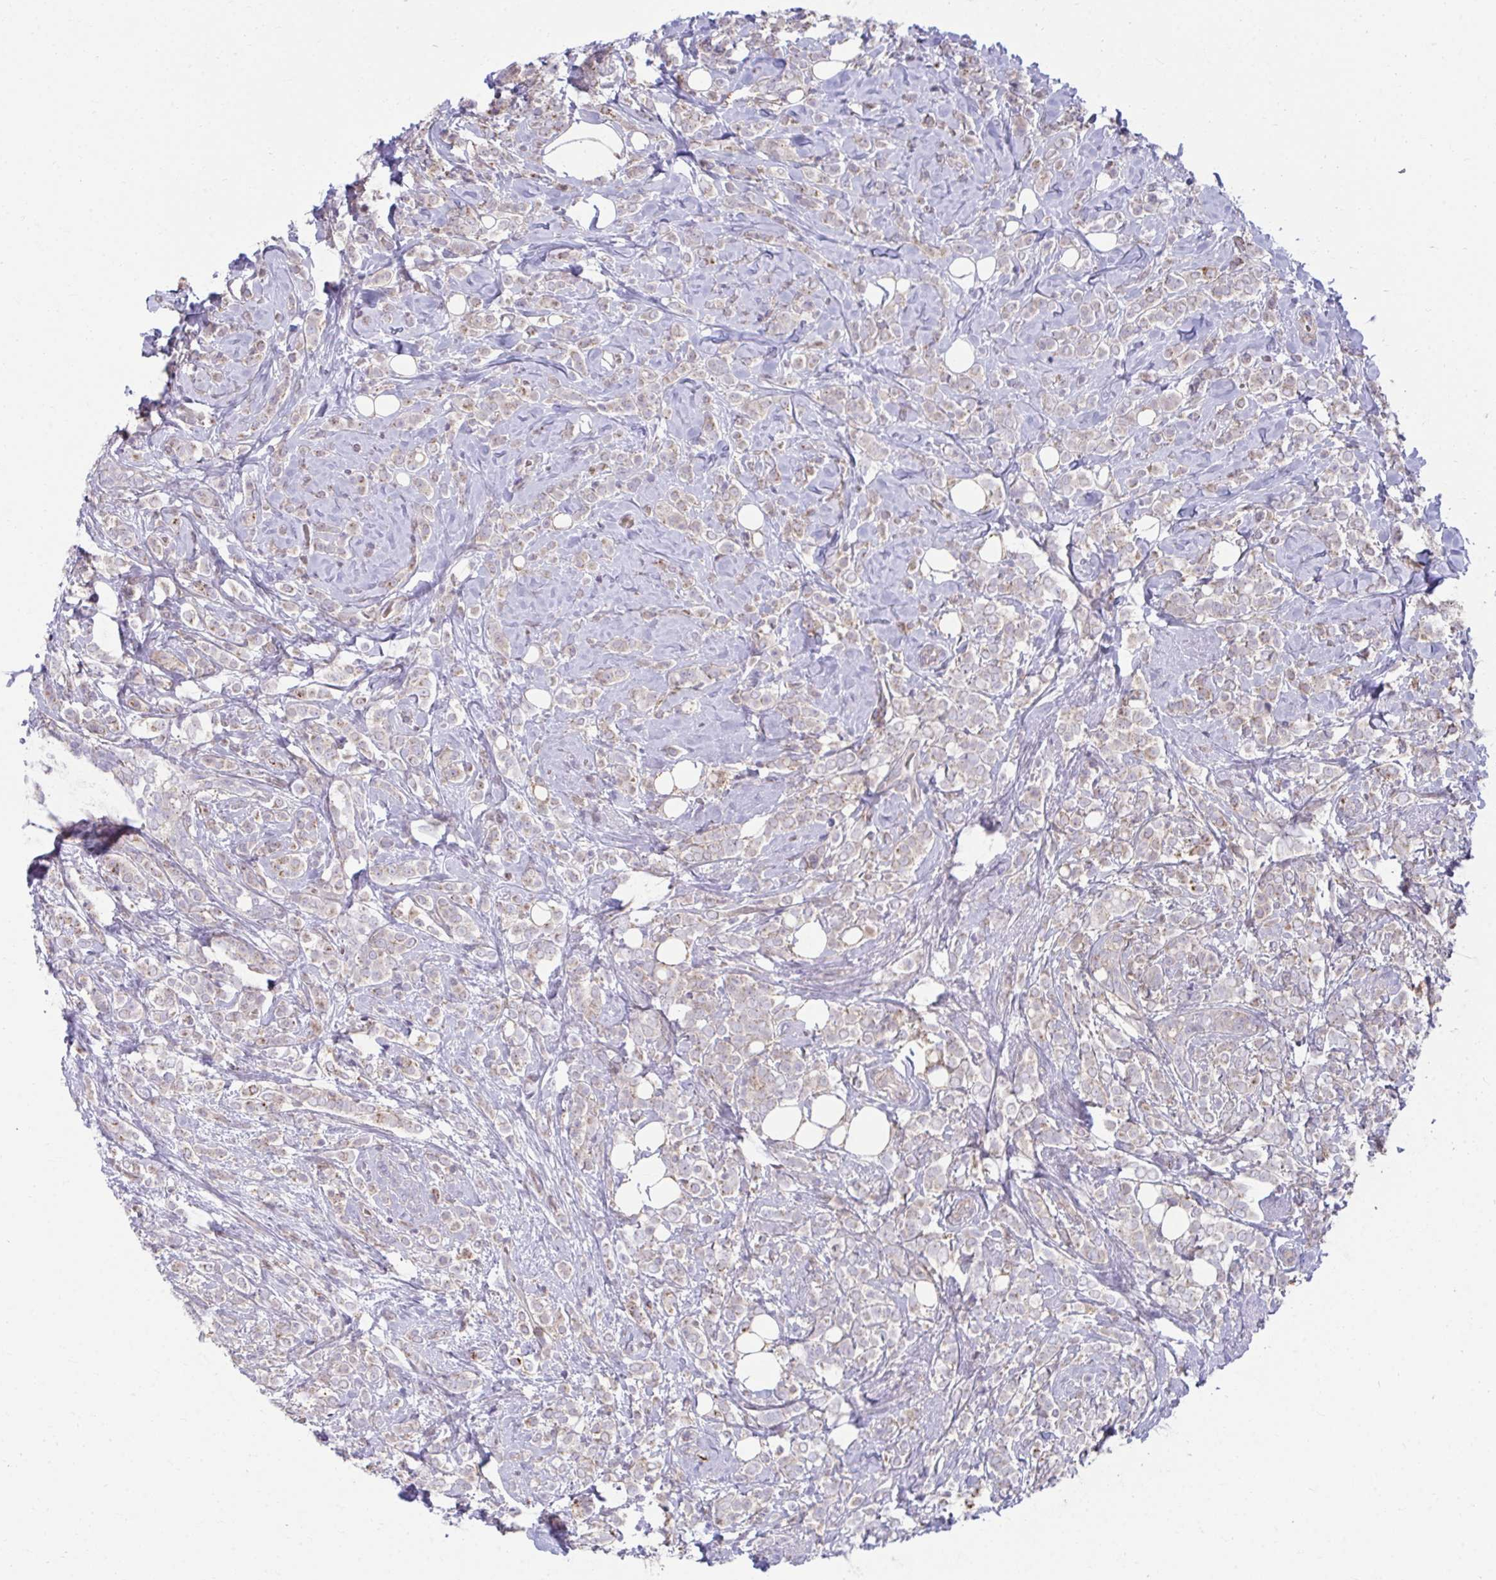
{"staining": {"intensity": "weak", "quantity": "25%-75%", "location": "cytoplasmic/membranous"}, "tissue": "breast cancer", "cell_type": "Tumor cells", "image_type": "cancer", "snomed": [{"axis": "morphology", "description": "Lobular carcinoma"}, {"axis": "topography", "description": "Breast"}], "caption": "Breast lobular carcinoma stained with IHC exhibits weak cytoplasmic/membranous staining in about 25%-75% of tumor cells.", "gene": "C16orf54", "patient": {"sex": "female", "age": 49}}